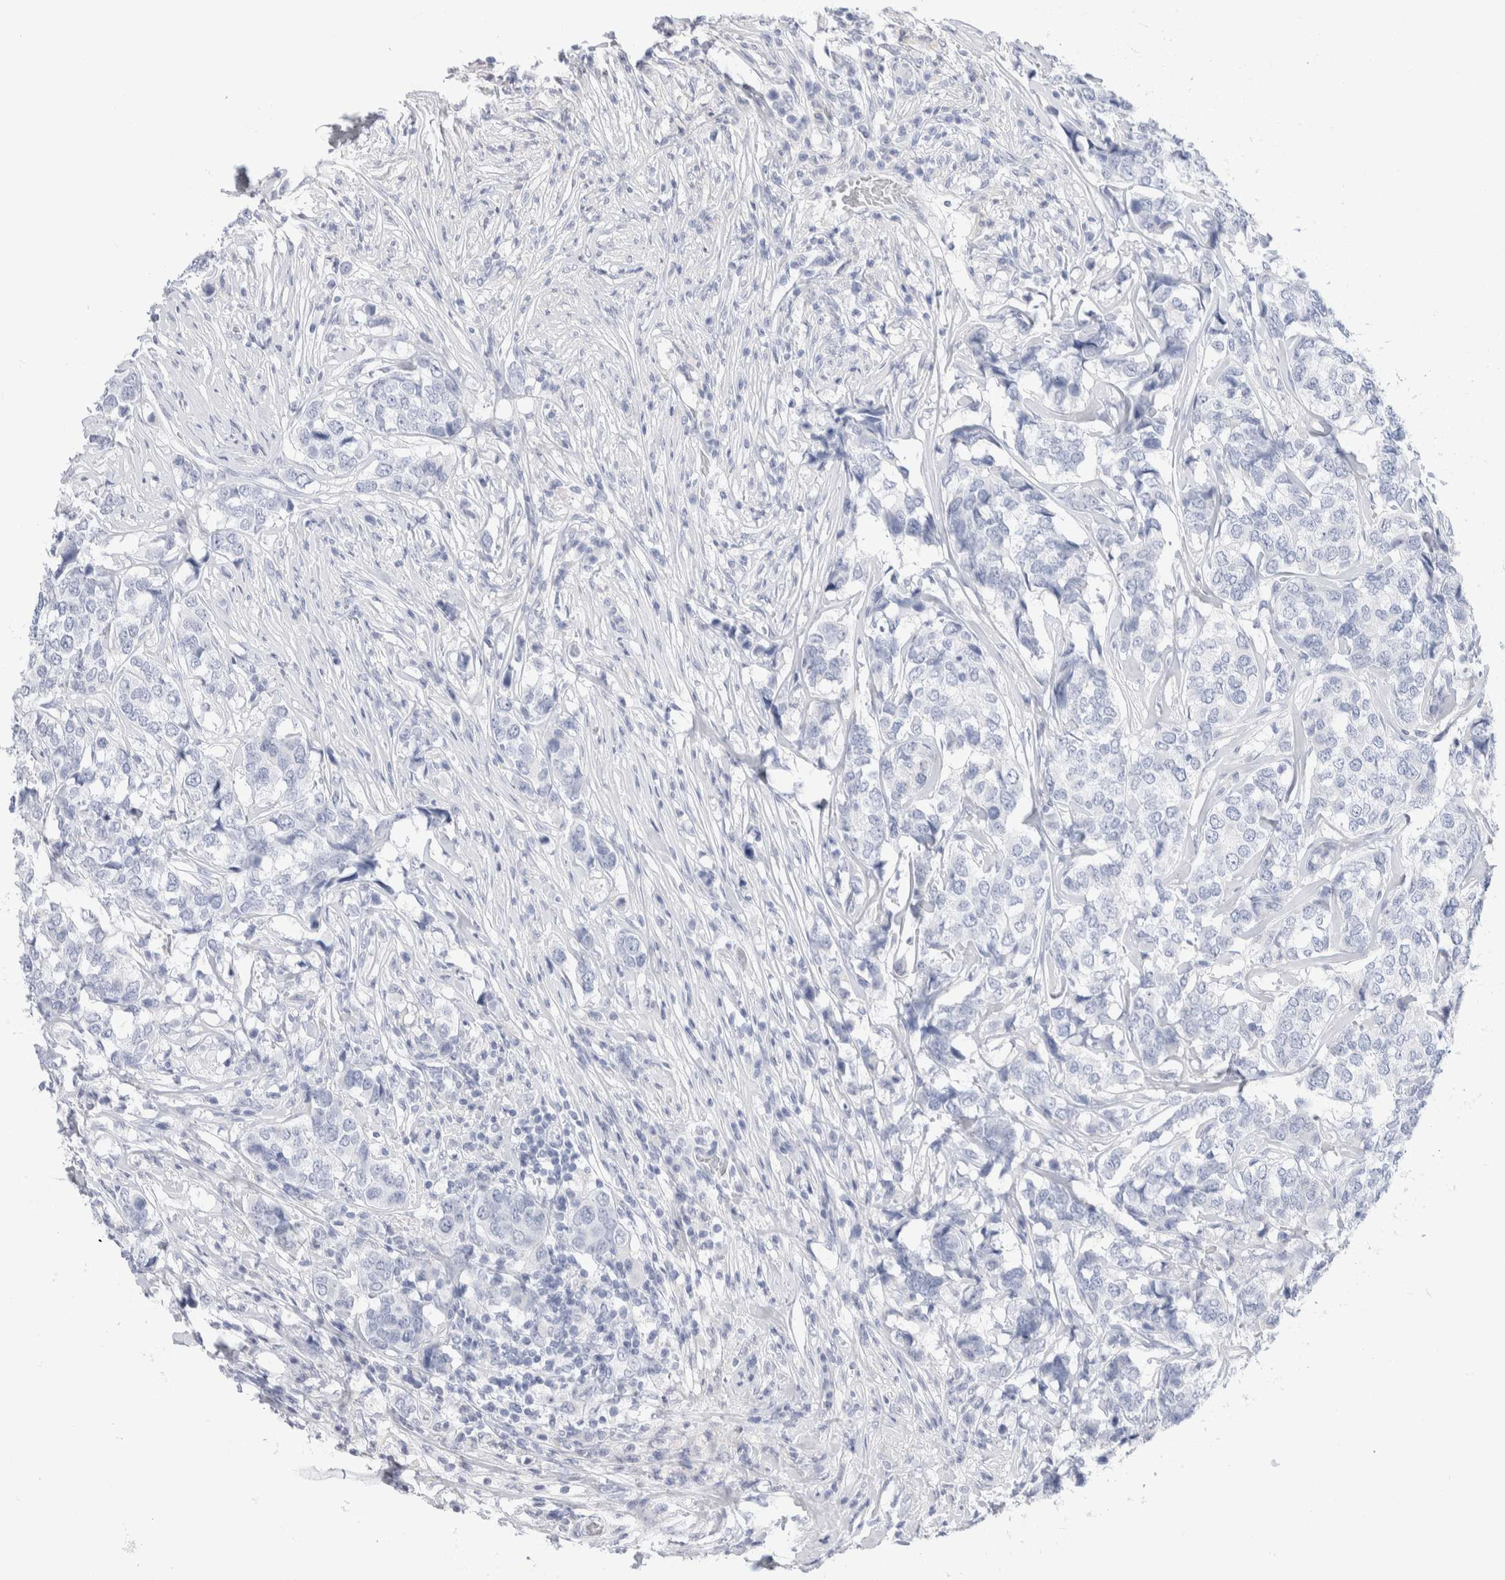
{"staining": {"intensity": "negative", "quantity": "none", "location": "none"}, "tissue": "breast cancer", "cell_type": "Tumor cells", "image_type": "cancer", "snomed": [{"axis": "morphology", "description": "Lobular carcinoma"}, {"axis": "topography", "description": "Breast"}], "caption": "A photomicrograph of human breast cancer (lobular carcinoma) is negative for staining in tumor cells.", "gene": "GDA", "patient": {"sex": "female", "age": 59}}